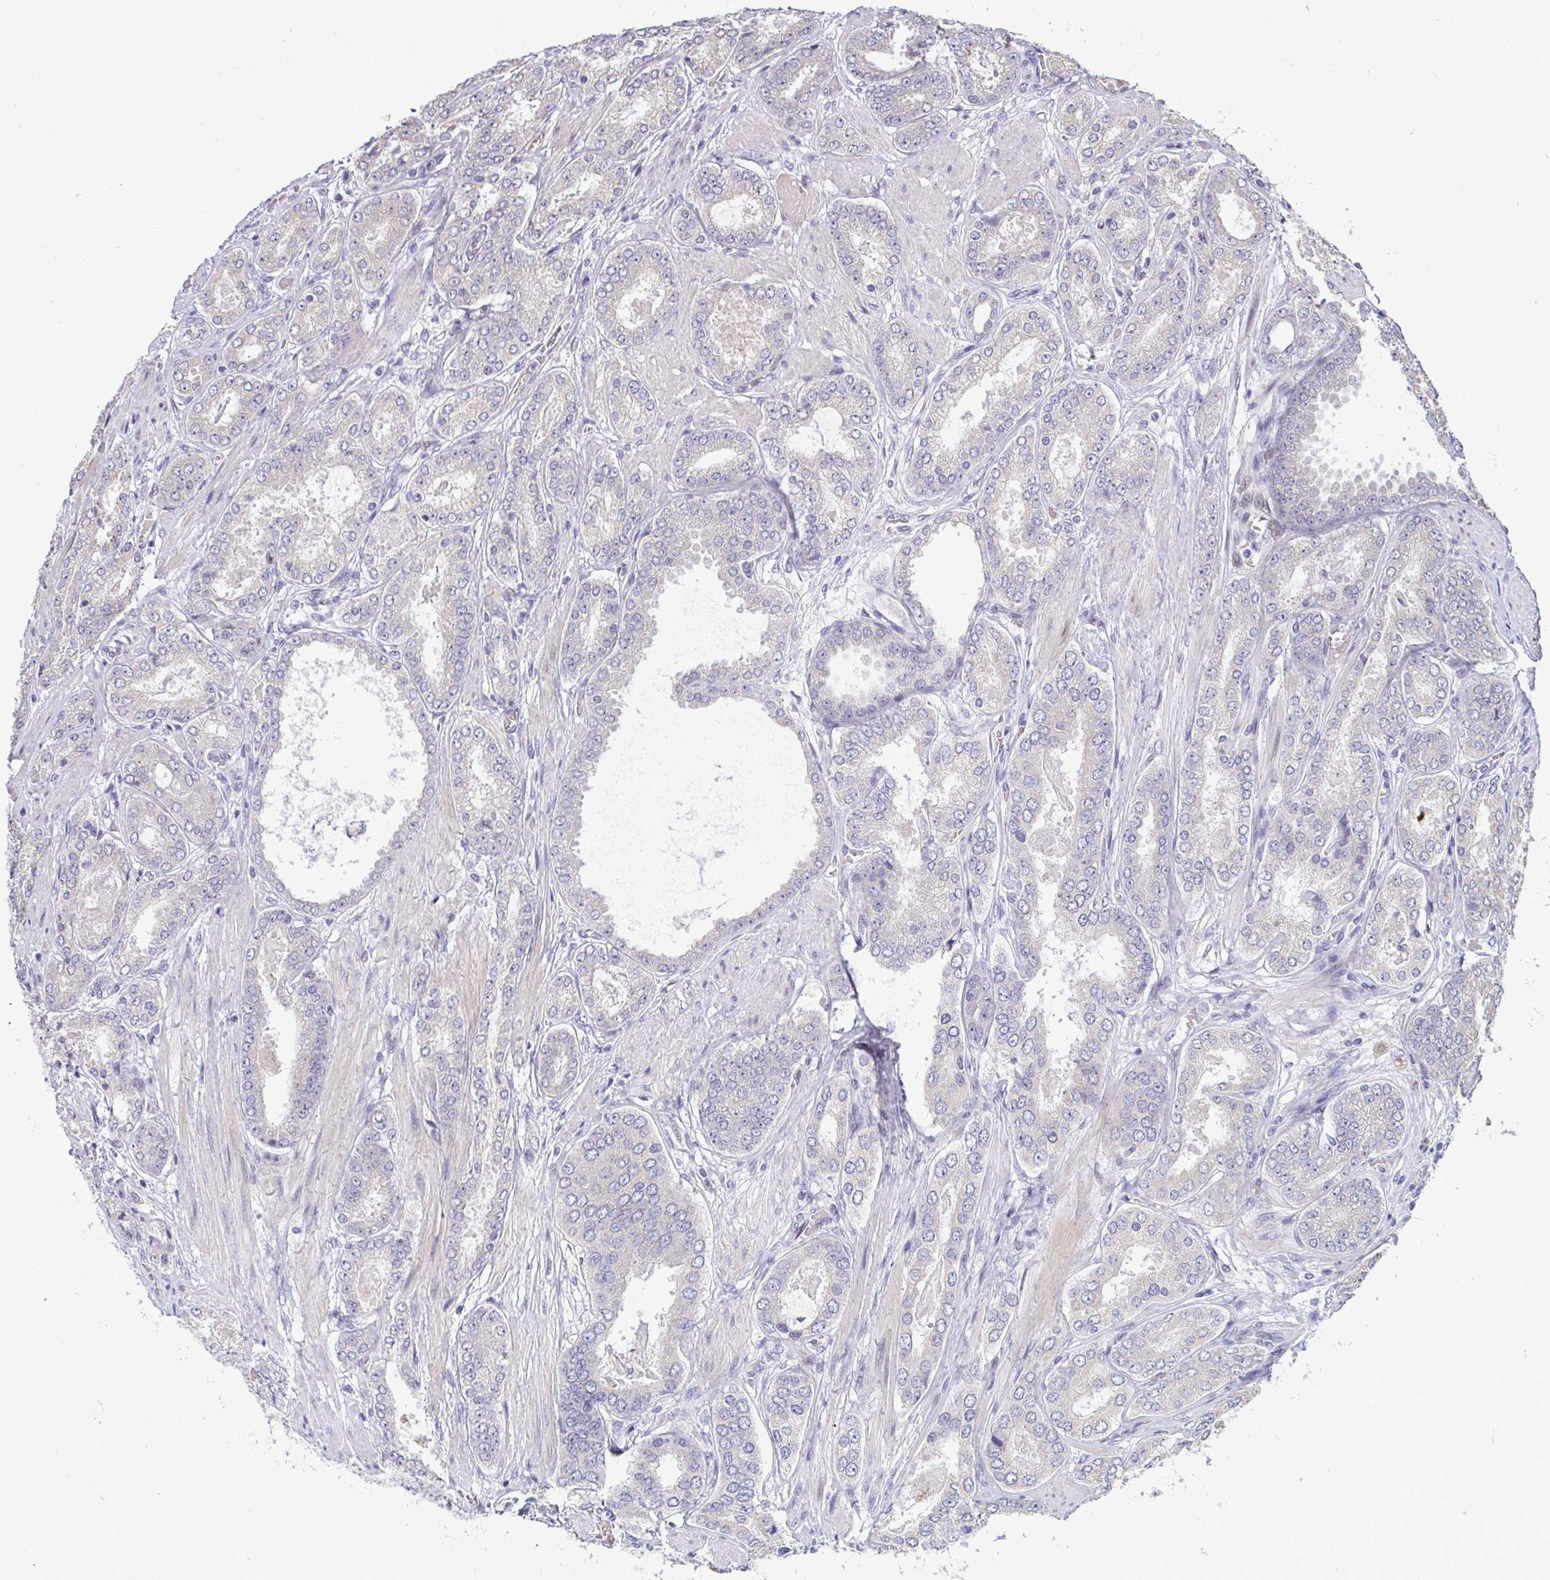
{"staining": {"intensity": "negative", "quantity": "none", "location": "none"}, "tissue": "prostate cancer", "cell_type": "Tumor cells", "image_type": "cancer", "snomed": [{"axis": "morphology", "description": "Adenocarcinoma, High grade"}, {"axis": "topography", "description": "Prostate"}], "caption": "An IHC photomicrograph of prostate cancer (high-grade adenocarcinoma) is shown. There is no staining in tumor cells of prostate cancer (high-grade adenocarcinoma).", "gene": "ODF1", "patient": {"sex": "male", "age": 63}}